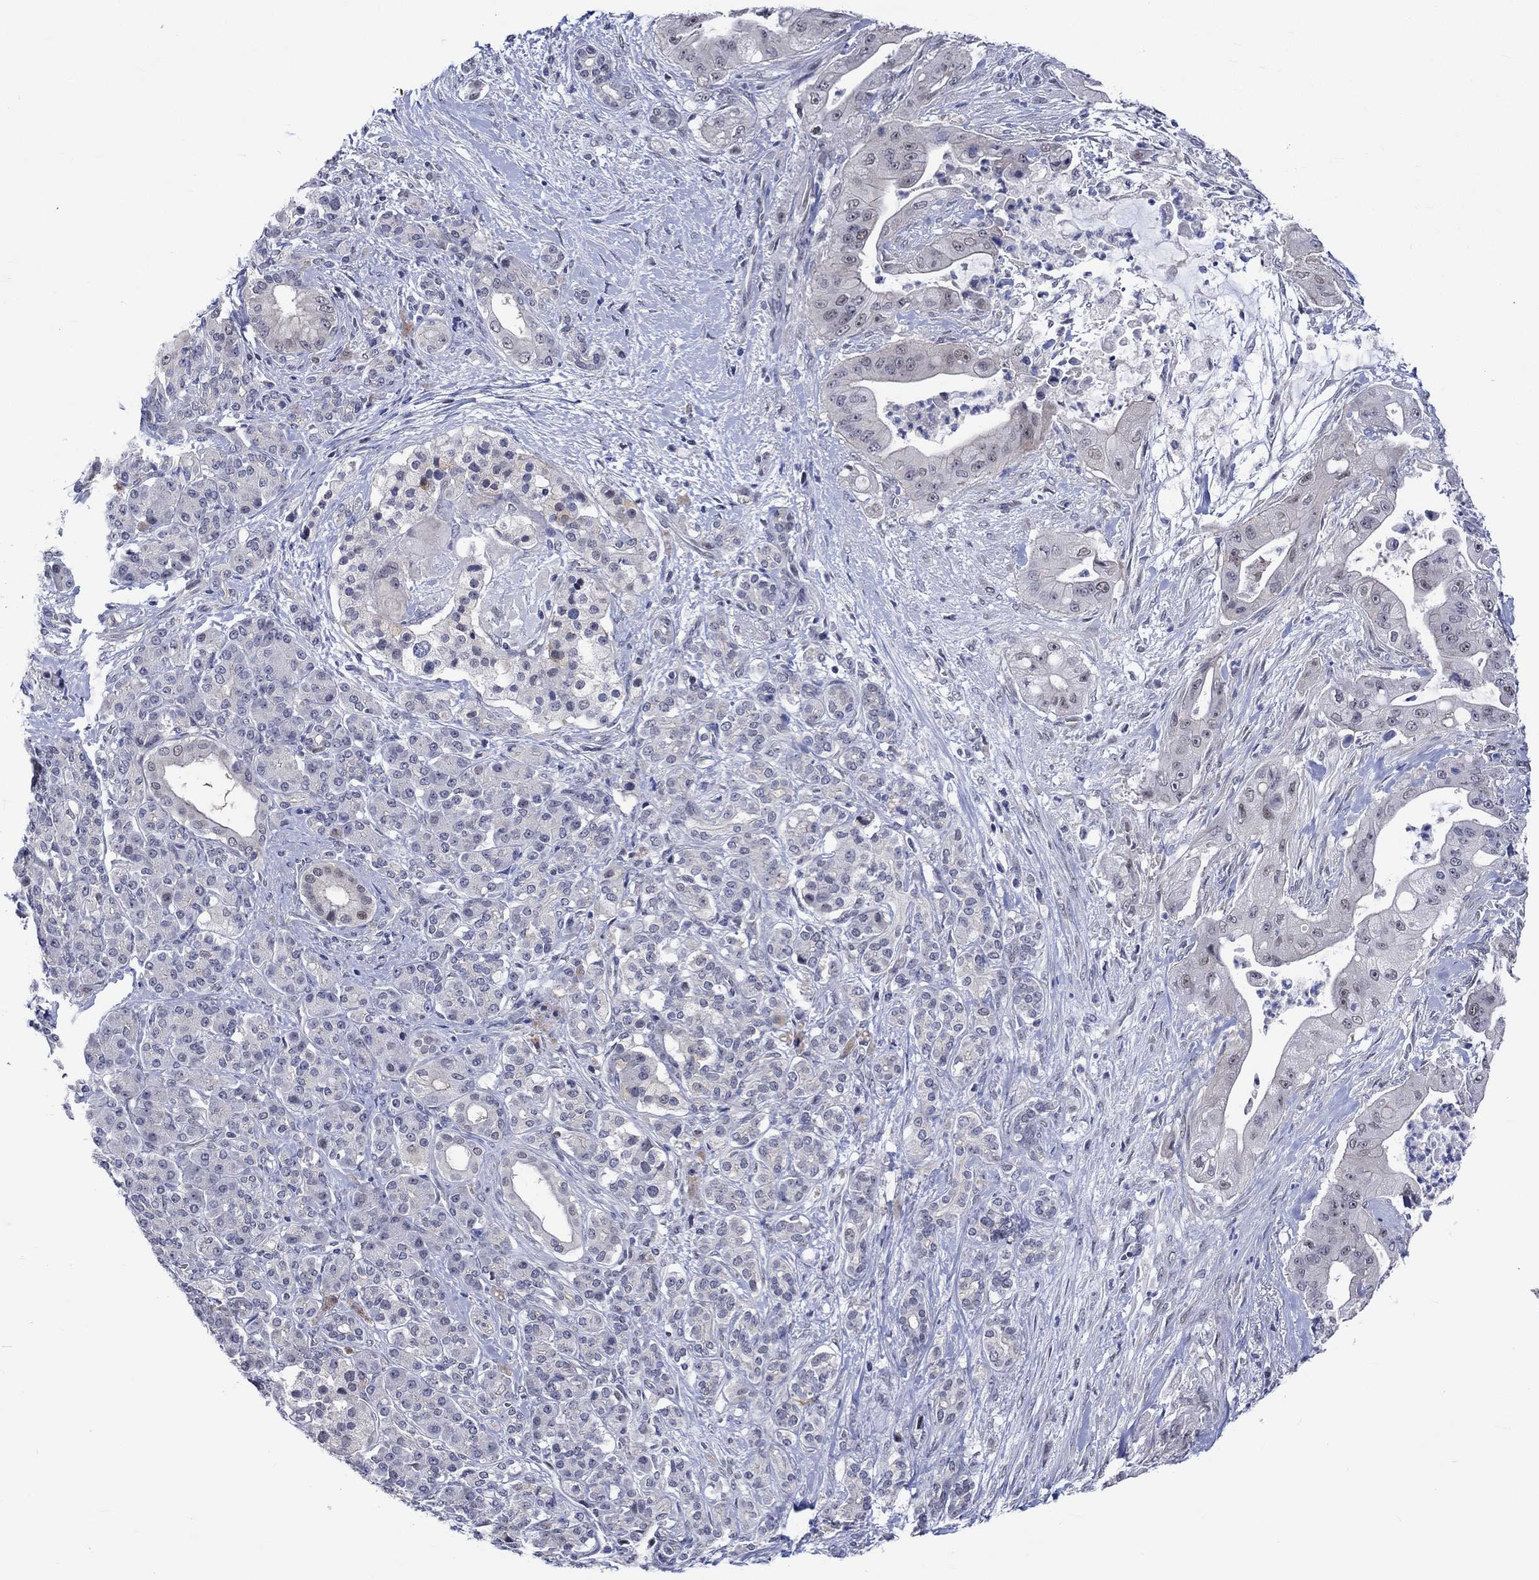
{"staining": {"intensity": "weak", "quantity": "<25%", "location": "nuclear"}, "tissue": "pancreatic cancer", "cell_type": "Tumor cells", "image_type": "cancer", "snomed": [{"axis": "morphology", "description": "Normal tissue, NOS"}, {"axis": "morphology", "description": "Inflammation, NOS"}, {"axis": "morphology", "description": "Adenocarcinoma, NOS"}, {"axis": "topography", "description": "Pancreas"}], "caption": "A high-resolution photomicrograph shows immunohistochemistry (IHC) staining of pancreatic cancer (adenocarcinoma), which displays no significant positivity in tumor cells.", "gene": "E2F8", "patient": {"sex": "male", "age": 57}}